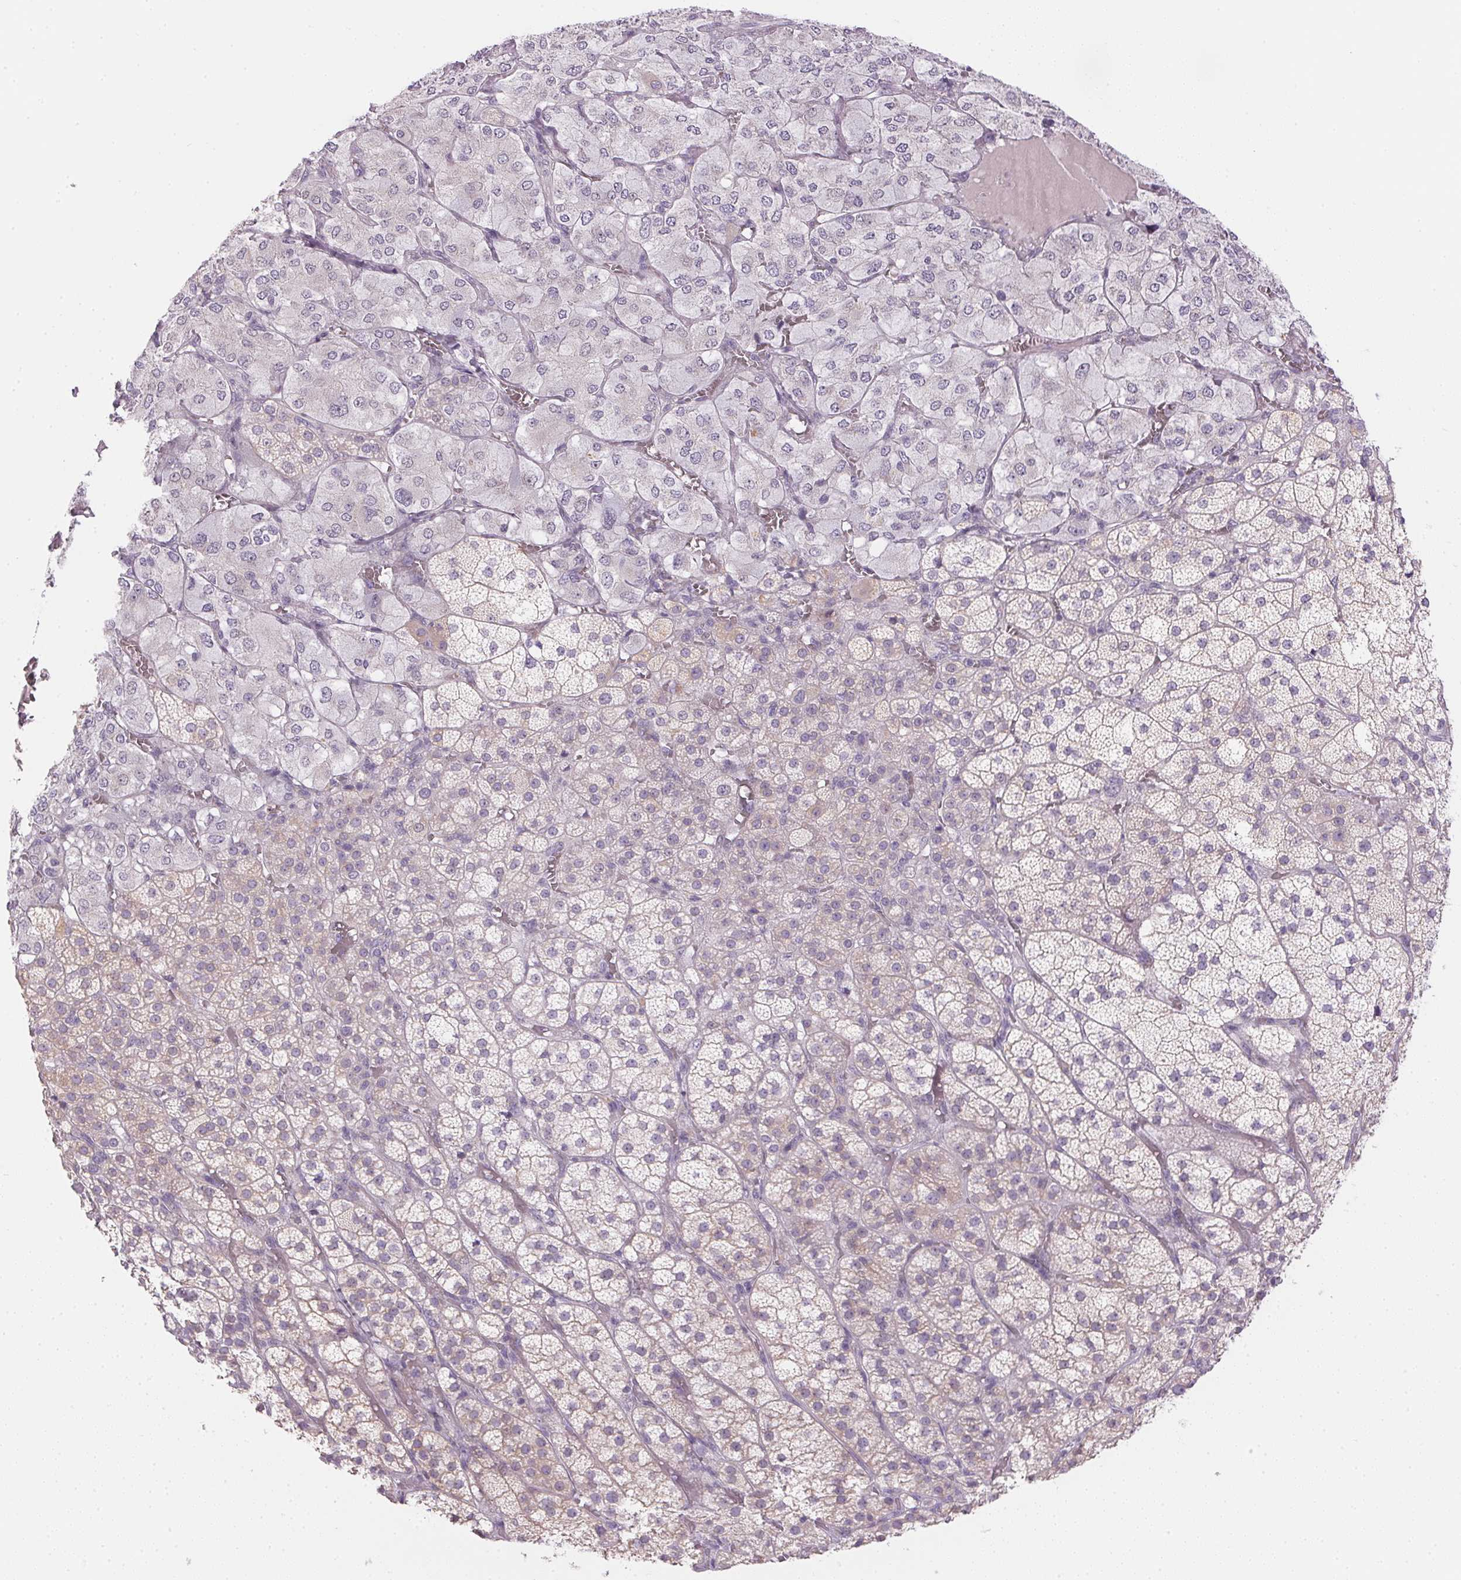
{"staining": {"intensity": "weak", "quantity": "<25%", "location": "cytoplasmic/membranous"}, "tissue": "adrenal gland", "cell_type": "Glandular cells", "image_type": "normal", "snomed": [{"axis": "morphology", "description": "Normal tissue, NOS"}, {"axis": "topography", "description": "Adrenal gland"}], "caption": "An IHC image of unremarkable adrenal gland is shown. There is no staining in glandular cells of adrenal gland. The staining is performed using DAB (3,3'-diaminobenzidine) brown chromogen with nuclei counter-stained in using hematoxylin.", "gene": "CTCFL", "patient": {"sex": "female", "age": 60}}